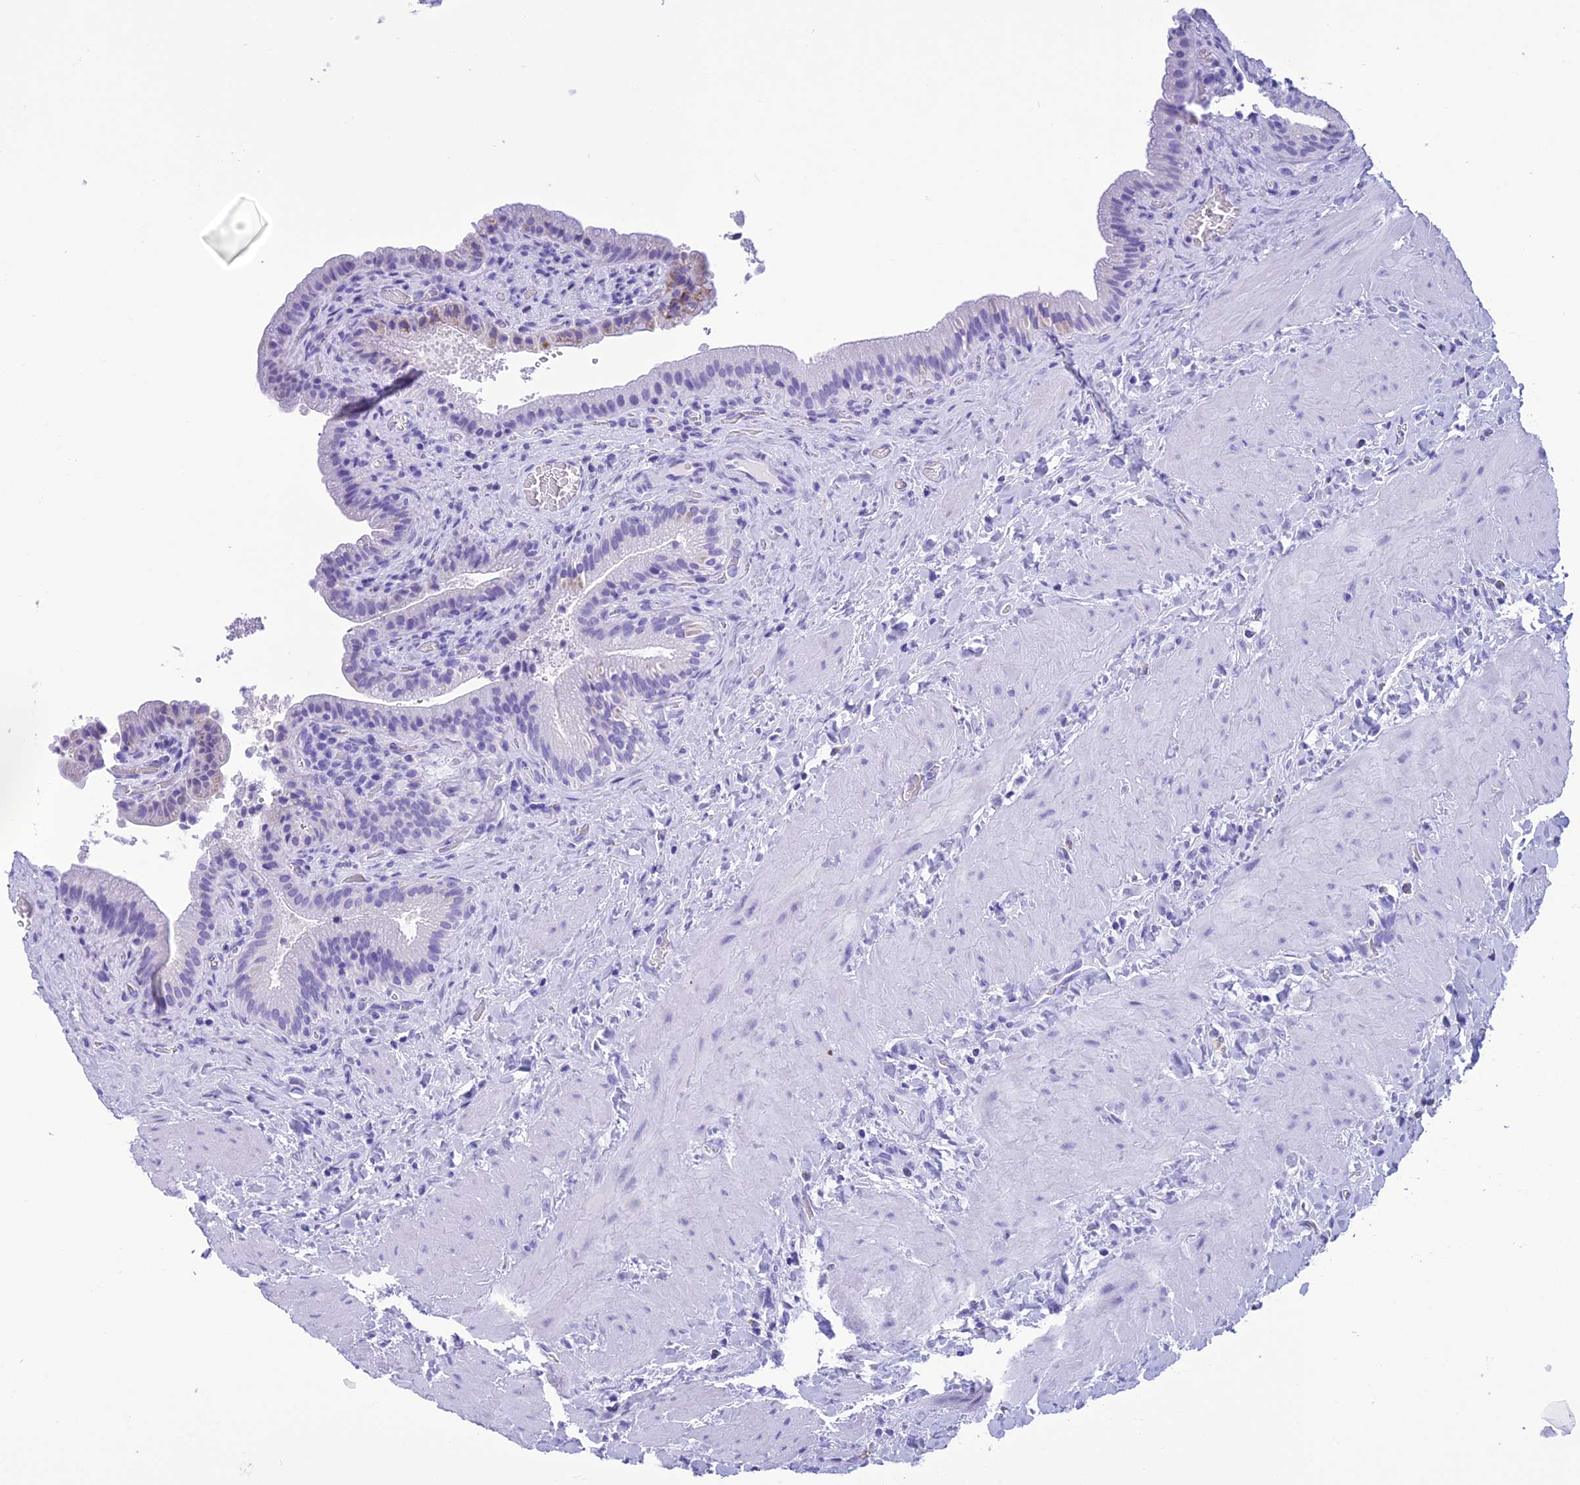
{"staining": {"intensity": "negative", "quantity": "none", "location": "none"}, "tissue": "gallbladder", "cell_type": "Glandular cells", "image_type": "normal", "snomed": [{"axis": "morphology", "description": "Normal tissue, NOS"}, {"axis": "topography", "description": "Gallbladder"}], "caption": "DAB (3,3'-diaminobenzidine) immunohistochemical staining of normal human gallbladder shows no significant staining in glandular cells.", "gene": "TRAM1L1", "patient": {"sex": "male", "age": 24}}